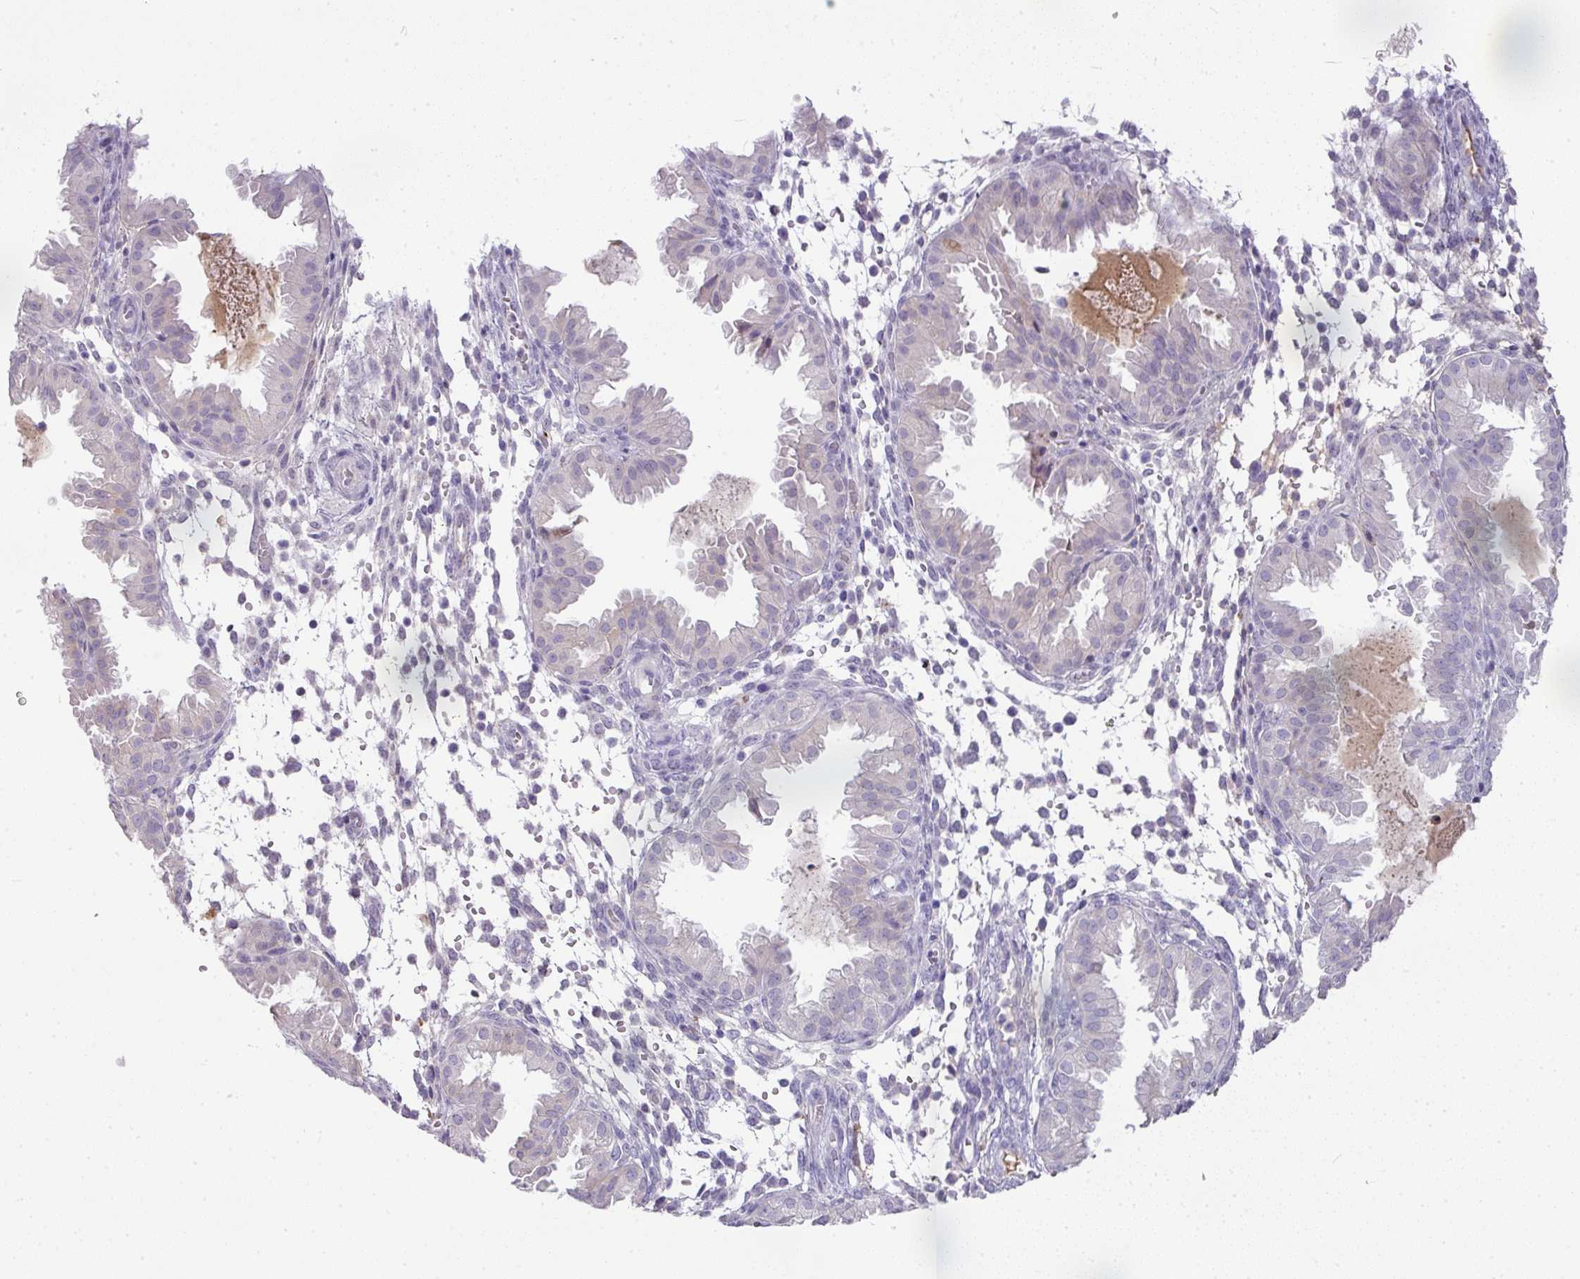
{"staining": {"intensity": "negative", "quantity": "none", "location": "none"}, "tissue": "endometrium", "cell_type": "Cells in endometrial stroma", "image_type": "normal", "snomed": [{"axis": "morphology", "description": "Normal tissue, NOS"}, {"axis": "topography", "description": "Endometrium"}], "caption": "High magnification brightfield microscopy of normal endometrium stained with DAB (brown) and counterstained with hematoxylin (blue): cells in endometrial stroma show no significant expression.", "gene": "FGF17", "patient": {"sex": "female", "age": 33}}